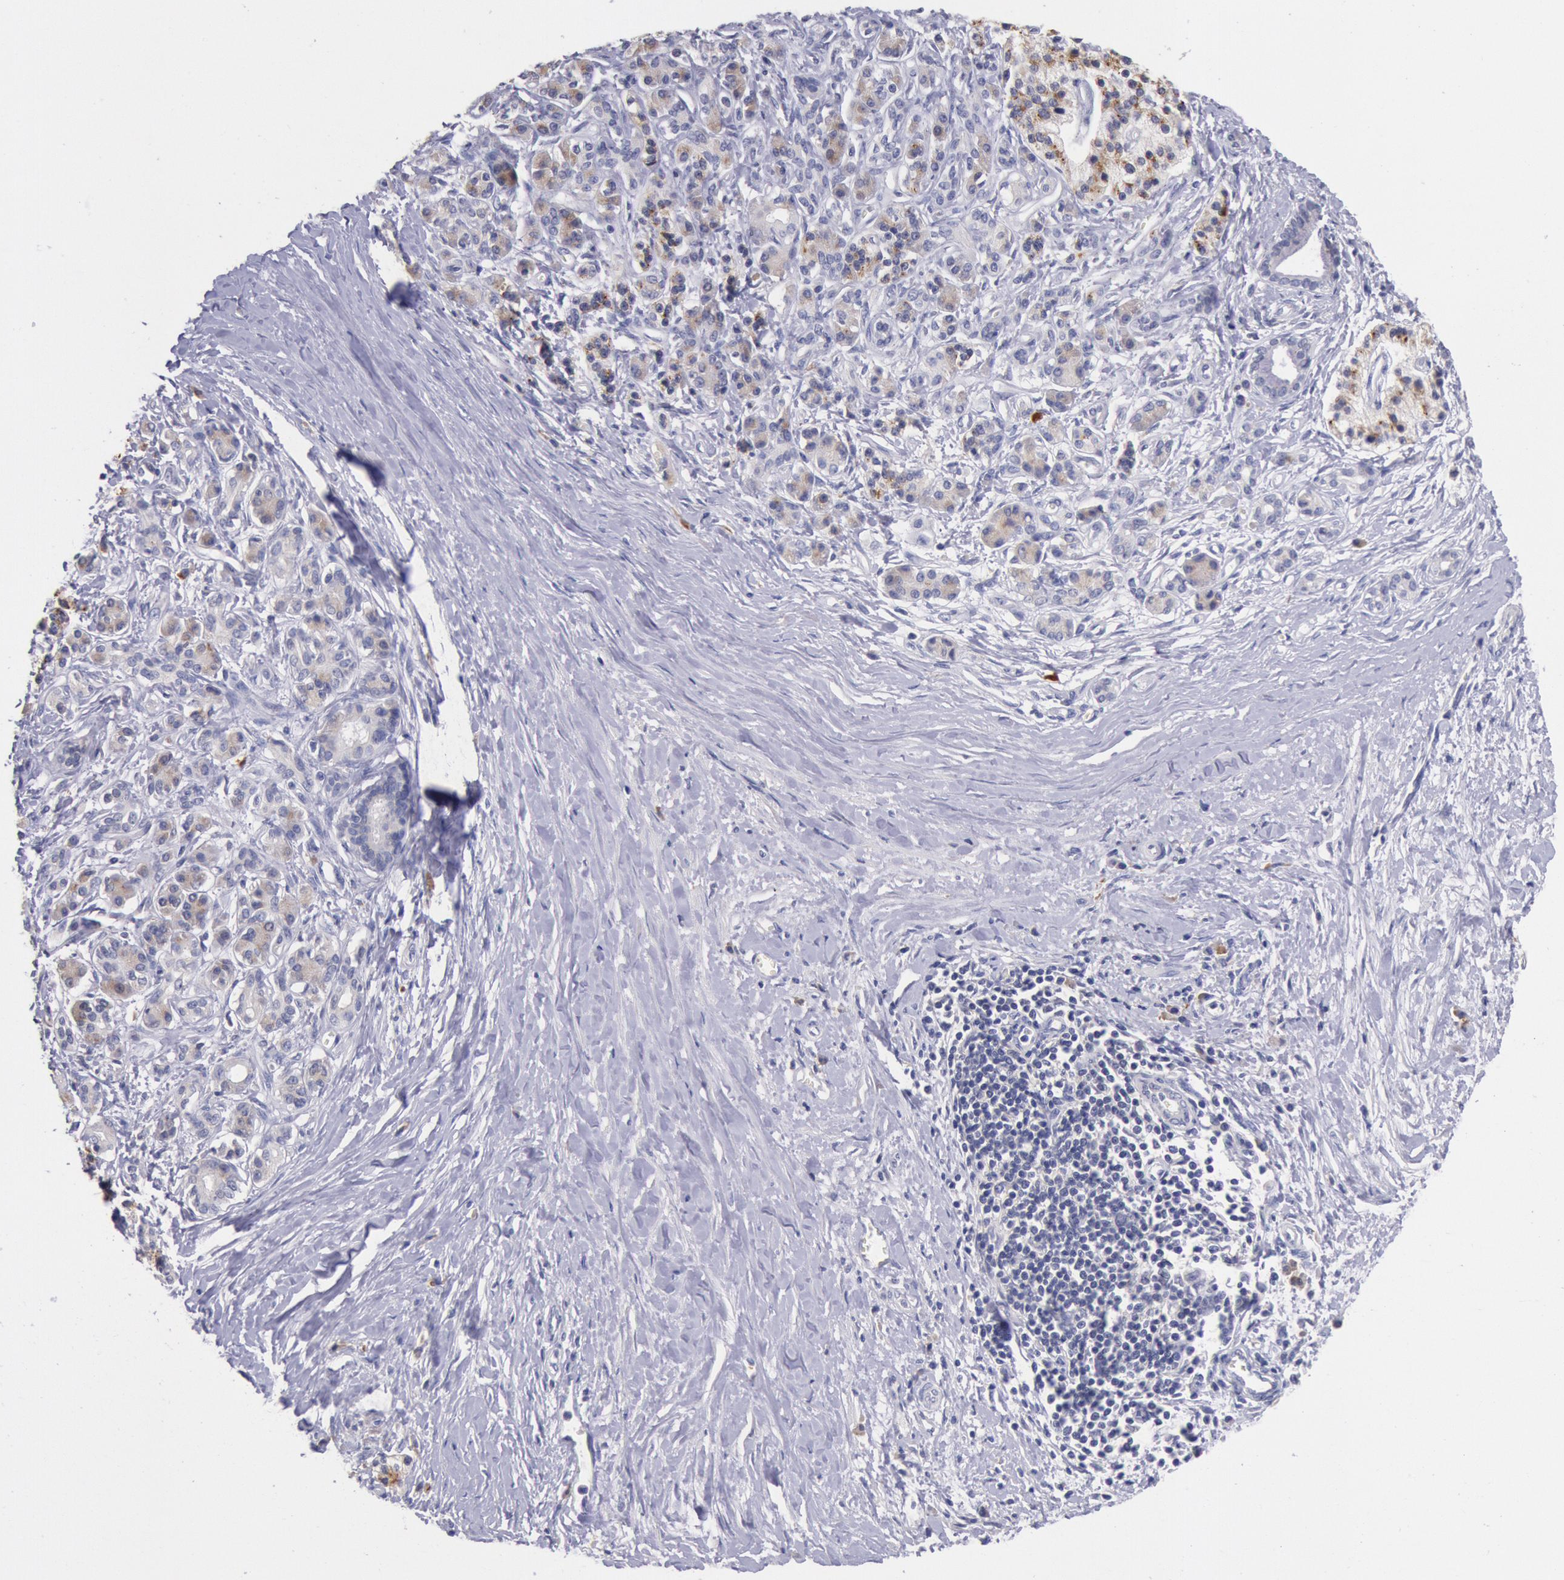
{"staining": {"intensity": "negative", "quantity": "none", "location": "none"}, "tissue": "pancreatic cancer", "cell_type": "Tumor cells", "image_type": "cancer", "snomed": [{"axis": "morphology", "description": "Adenocarcinoma, NOS"}, {"axis": "topography", "description": "Pancreas"}], "caption": "High magnification brightfield microscopy of pancreatic cancer (adenocarcinoma) stained with DAB (brown) and counterstained with hematoxylin (blue): tumor cells show no significant staining.", "gene": "GAL3ST1", "patient": {"sex": "male", "age": 59}}